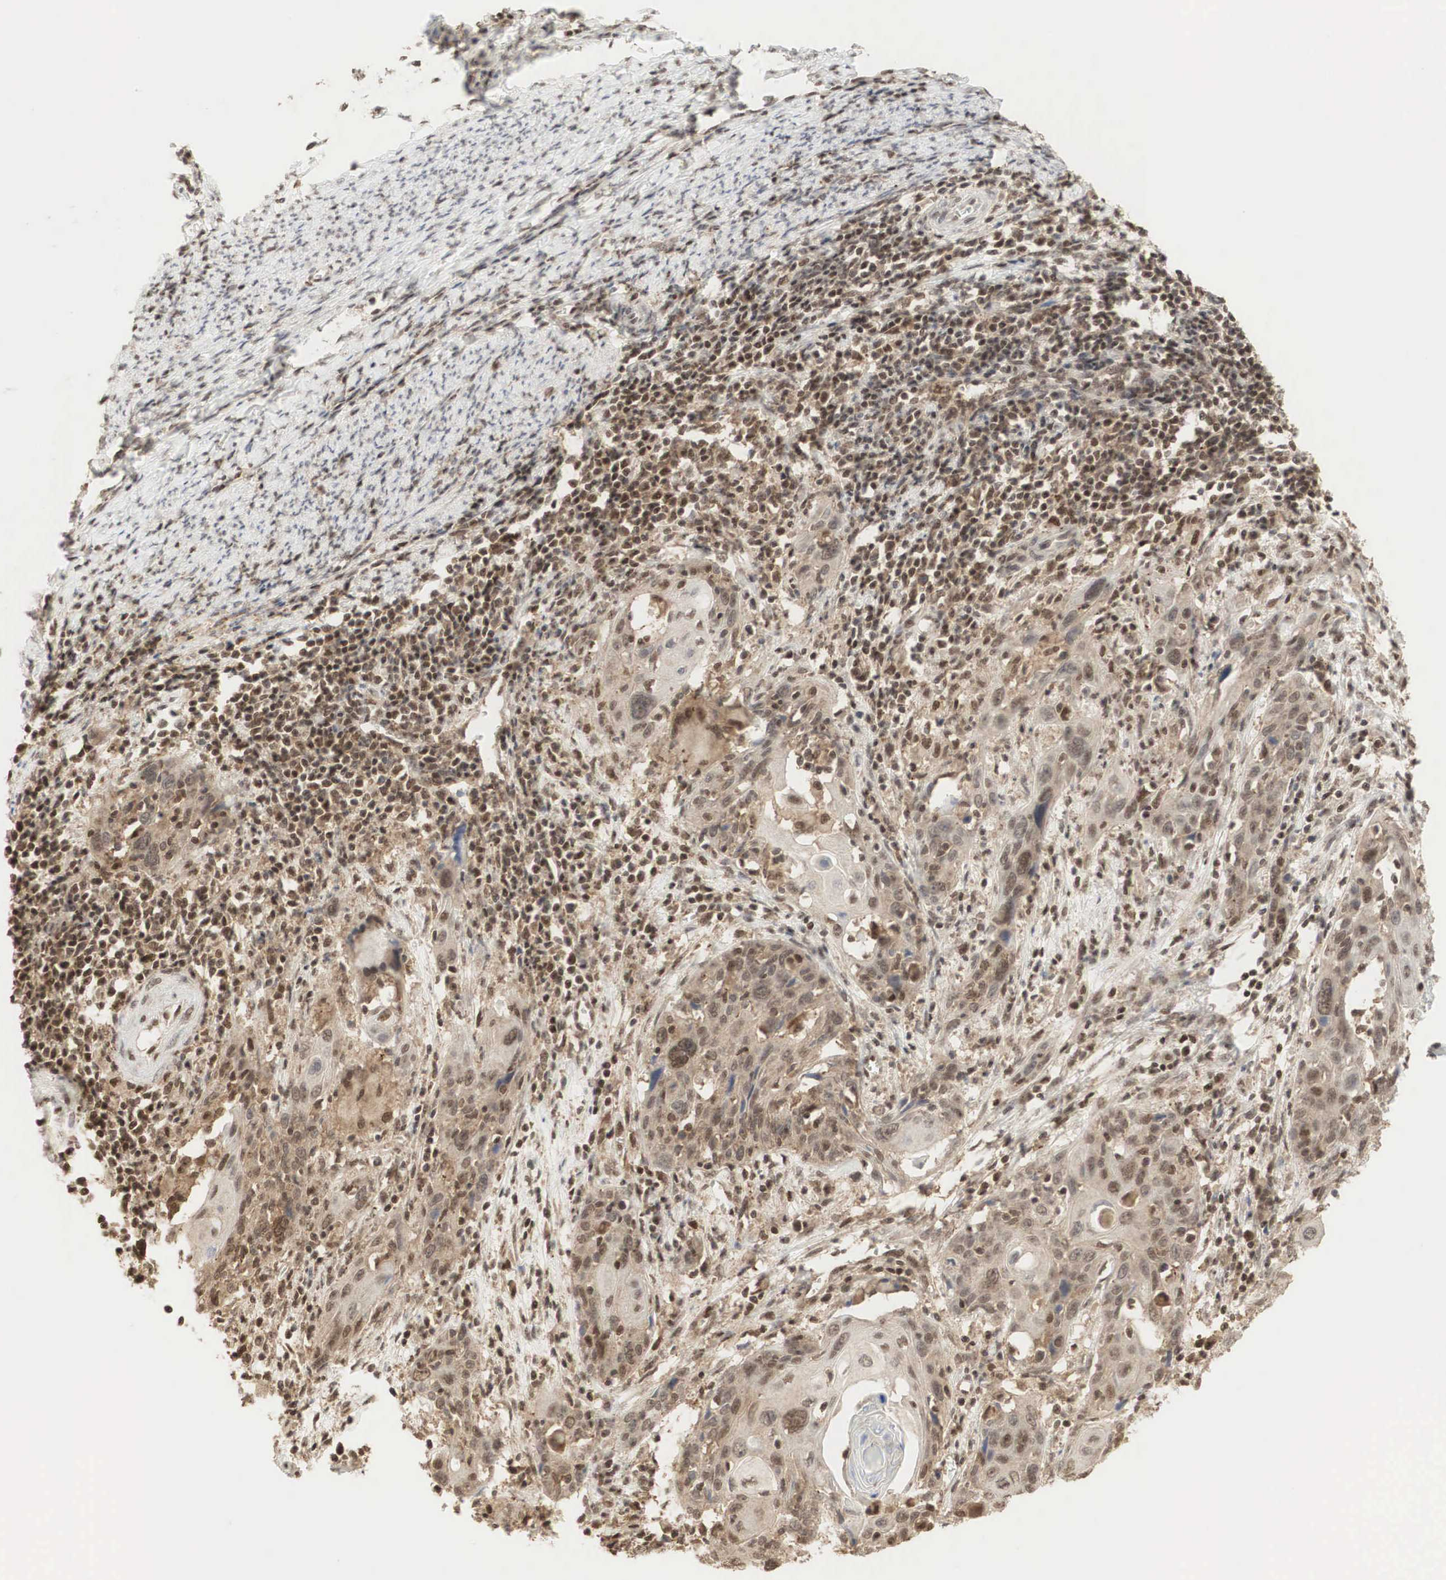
{"staining": {"intensity": "moderate", "quantity": ">75%", "location": "cytoplasmic/membranous,nuclear"}, "tissue": "cervical cancer", "cell_type": "Tumor cells", "image_type": "cancer", "snomed": [{"axis": "morphology", "description": "Squamous cell carcinoma, NOS"}, {"axis": "topography", "description": "Cervix"}], "caption": "Human cervical cancer stained for a protein (brown) displays moderate cytoplasmic/membranous and nuclear positive expression in approximately >75% of tumor cells.", "gene": "RNF113A", "patient": {"sex": "female", "age": 54}}